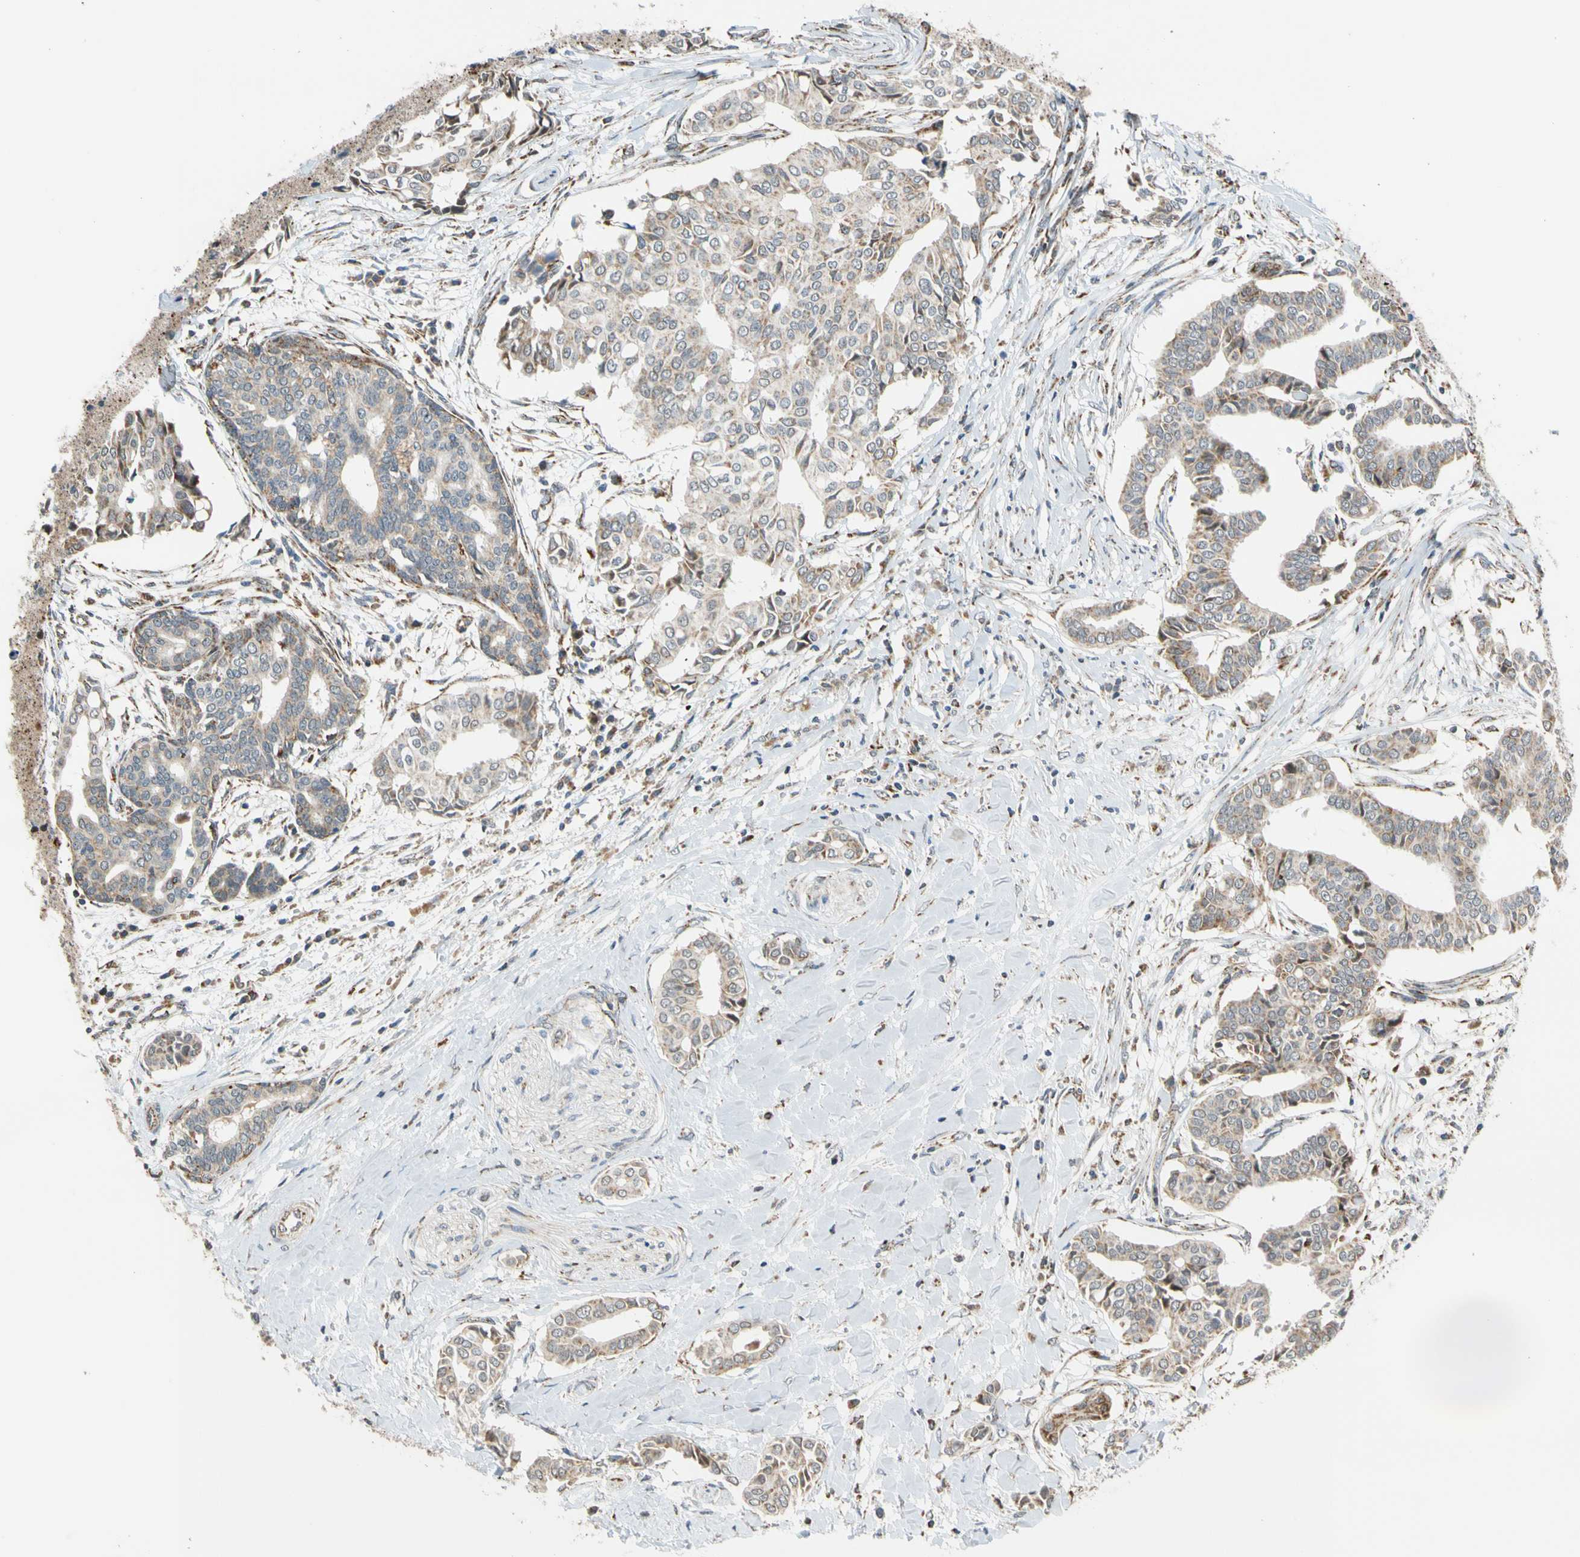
{"staining": {"intensity": "weak", "quantity": "<25%", "location": "cytoplasmic/membranous"}, "tissue": "head and neck cancer", "cell_type": "Tumor cells", "image_type": "cancer", "snomed": [{"axis": "morphology", "description": "Adenocarcinoma, NOS"}, {"axis": "topography", "description": "Salivary gland"}, {"axis": "topography", "description": "Head-Neck"}], "caption": "Head and neck adenocarcinoma was stained to show a protein in brown. There is no significant staining in tumor cells.", "gene": "SFXN3", "patient": {"sex": "female", "age": 59}}